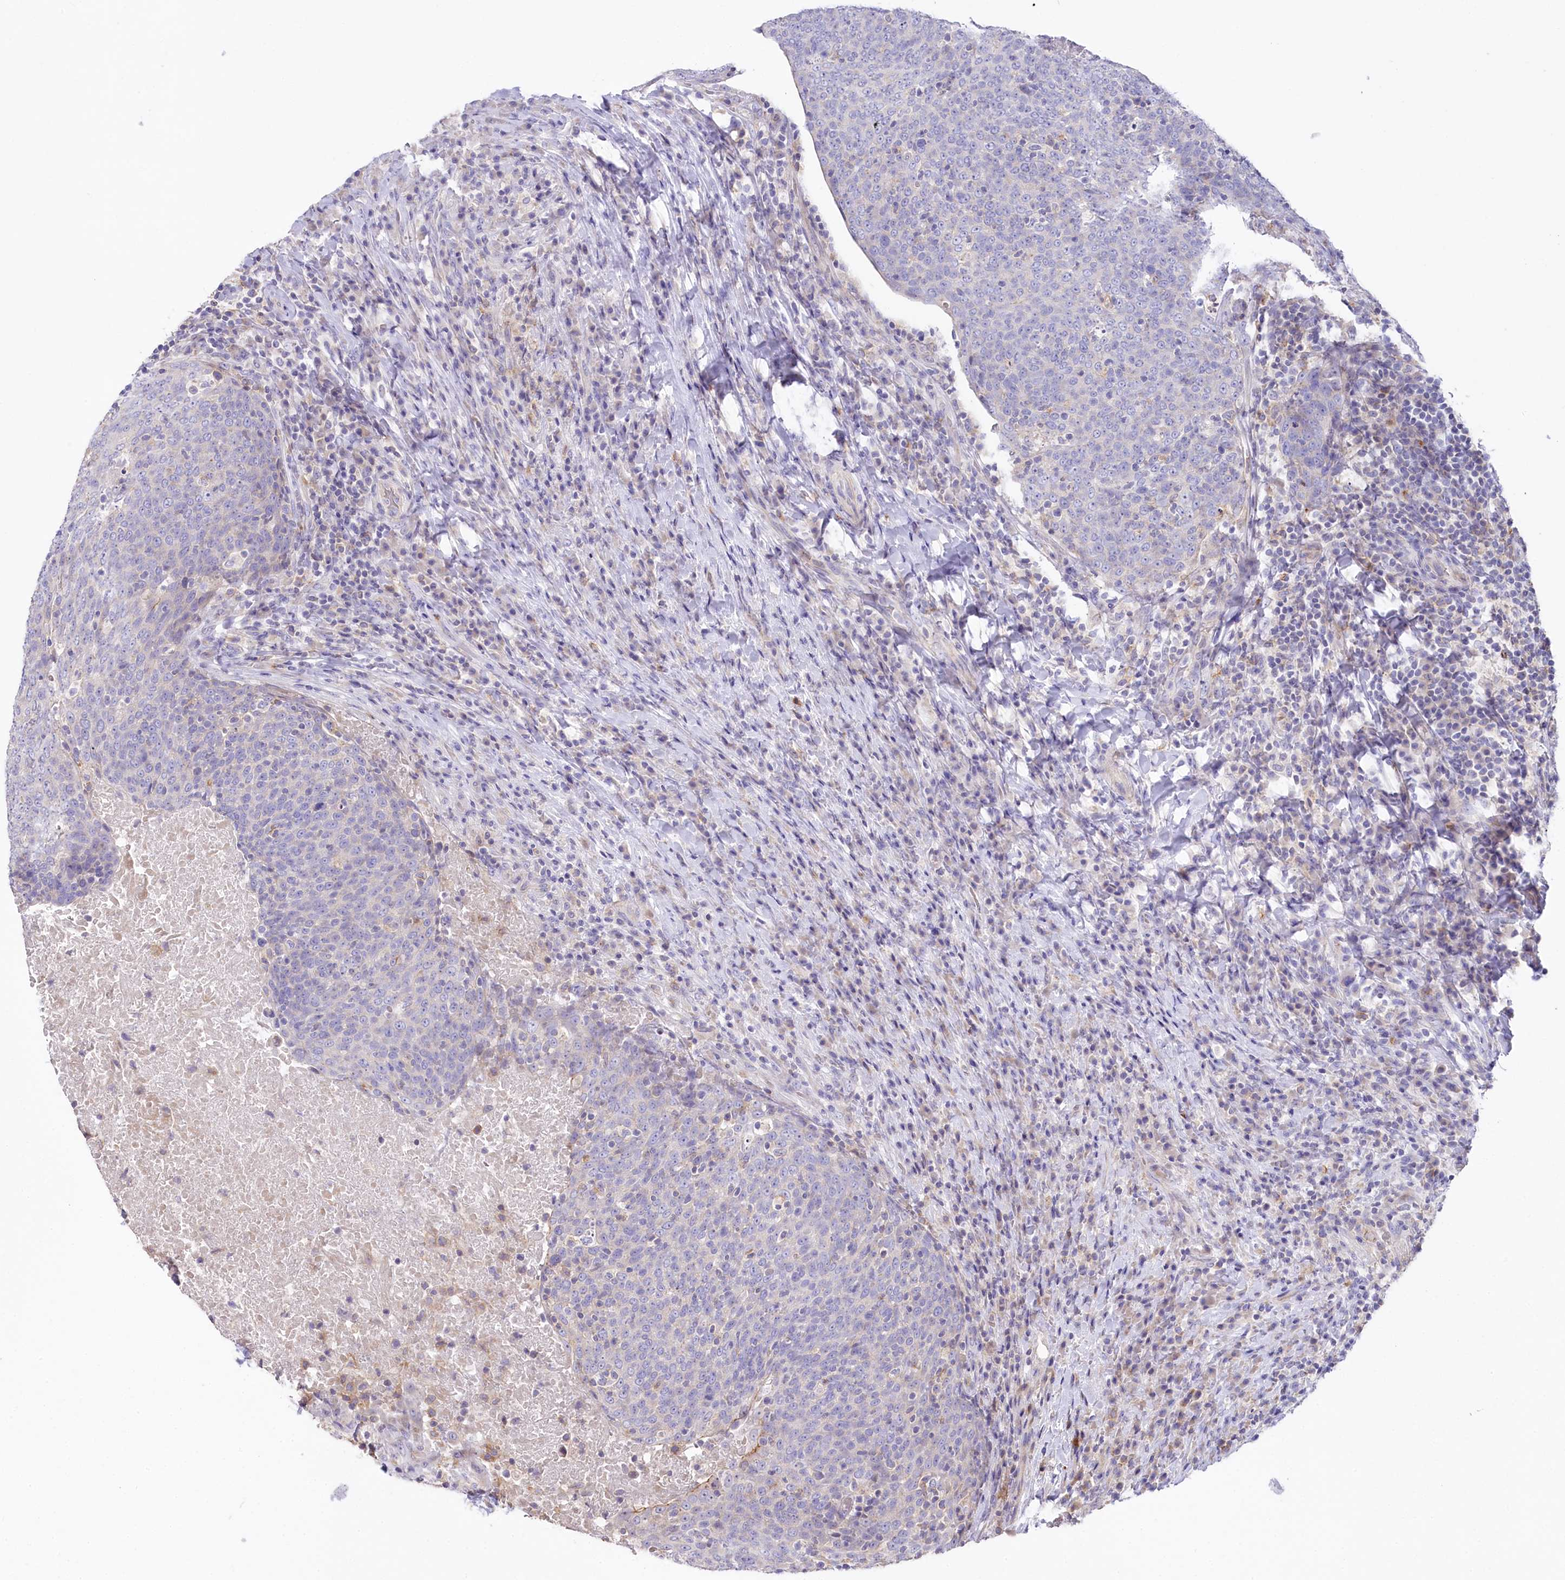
{"staining": {"intensity": "negative", "quantity": "none", "location": "none"}, "tissue": "head and neck cancer", "cell_type": "Tumor cells", "image_type": "cancer", "snomed": [{"axis": "morphology", "description": "Squamous cell carcinoma, NOS"}, {"axis": "morphology", "description": "Squamous cell carcinoma, metastatic, NOS"}, {"axis": "topography", "description": "Lymph node"}, {"axis": "topography", "description": "Head-Neck"}], "caption": "An immunohistochemistry (IHC) histopathology image of head and neck cancer is shown. There is no staining in tumor cells of head and neck cancer.", "gene": "SLC6A11", "patient": {"sex": "male", "age": 62}}